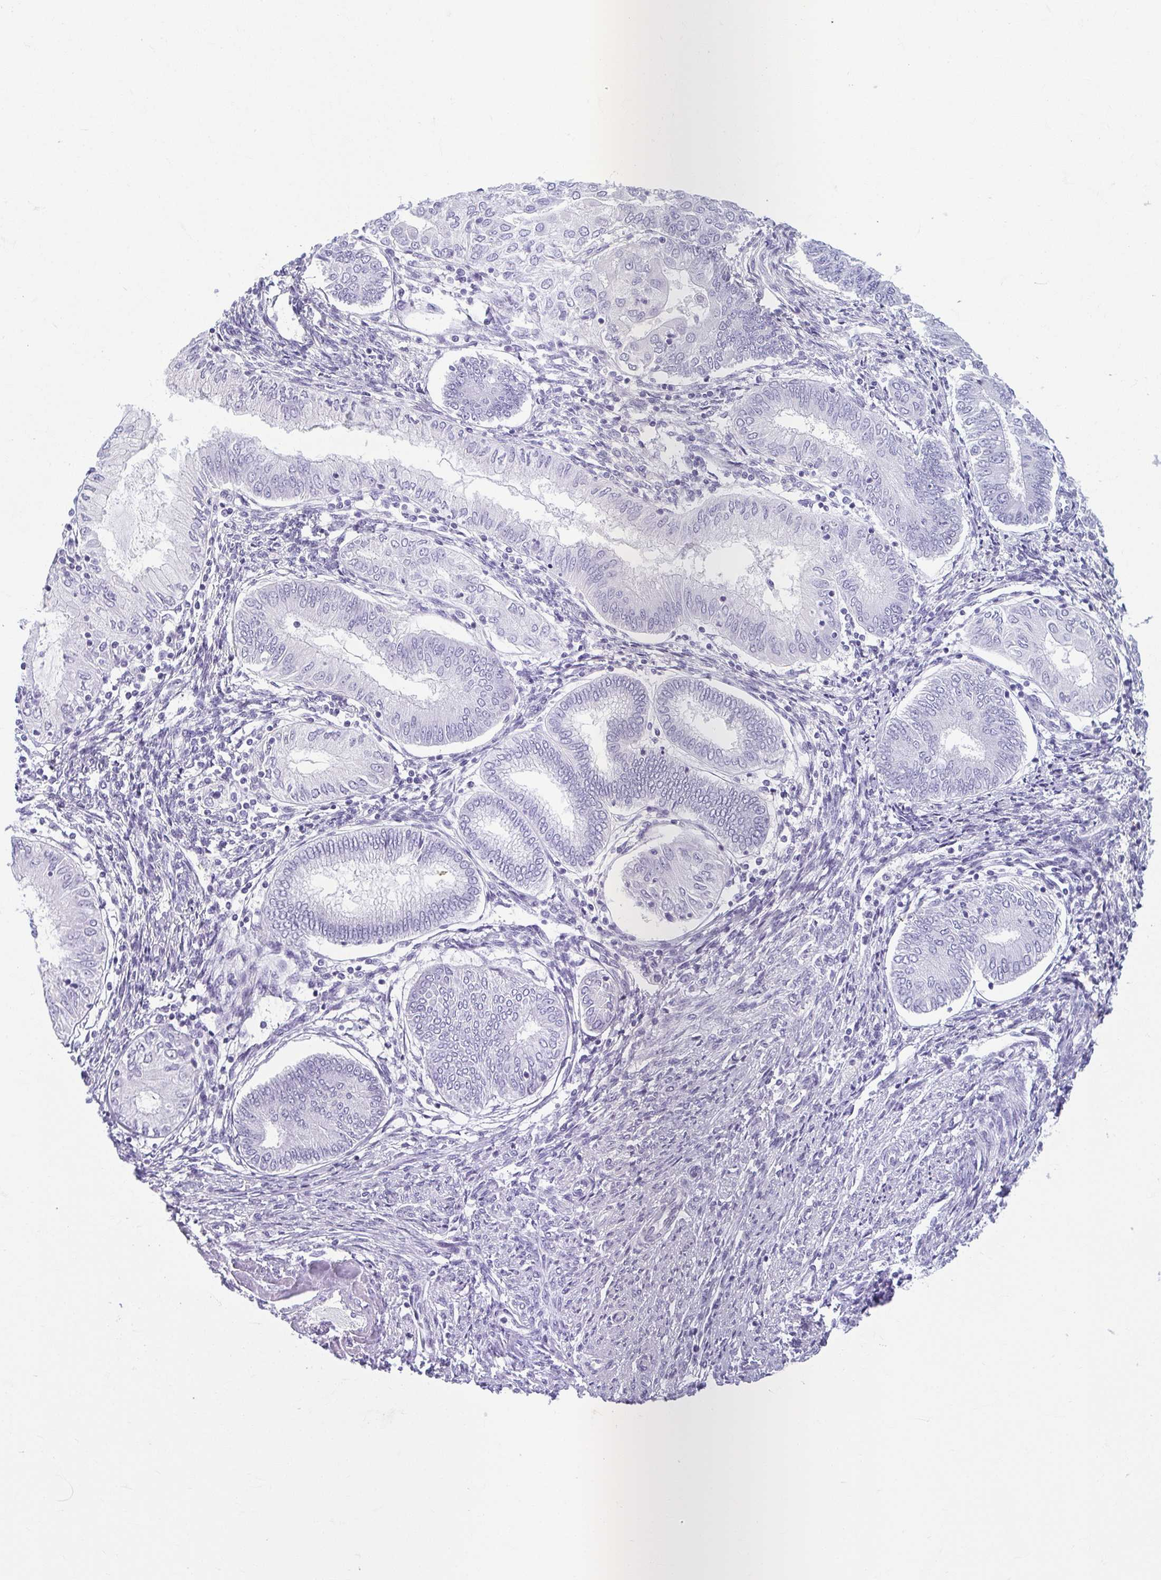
{"staining": {"intensity": "negative", "quantity": "none", "location": "none"}, "tissue": "endometrial cancer", "cell_type": "Tumor cells", "image_type": "cancer", "snomed": [{"axis": "morphology", "description": "Adenocarcinoma, NOS"}, {"axis": "topography", "description": "Endometrium"}], "caption": "High power microscopy image of an IHC histopathology image of endometrial adenocarcinoma, revealing no significant expression in tumor cells. Nuclei are stained in blue.", "gene": "MOBP", "patient": {"sex": "female", "age": 68}}